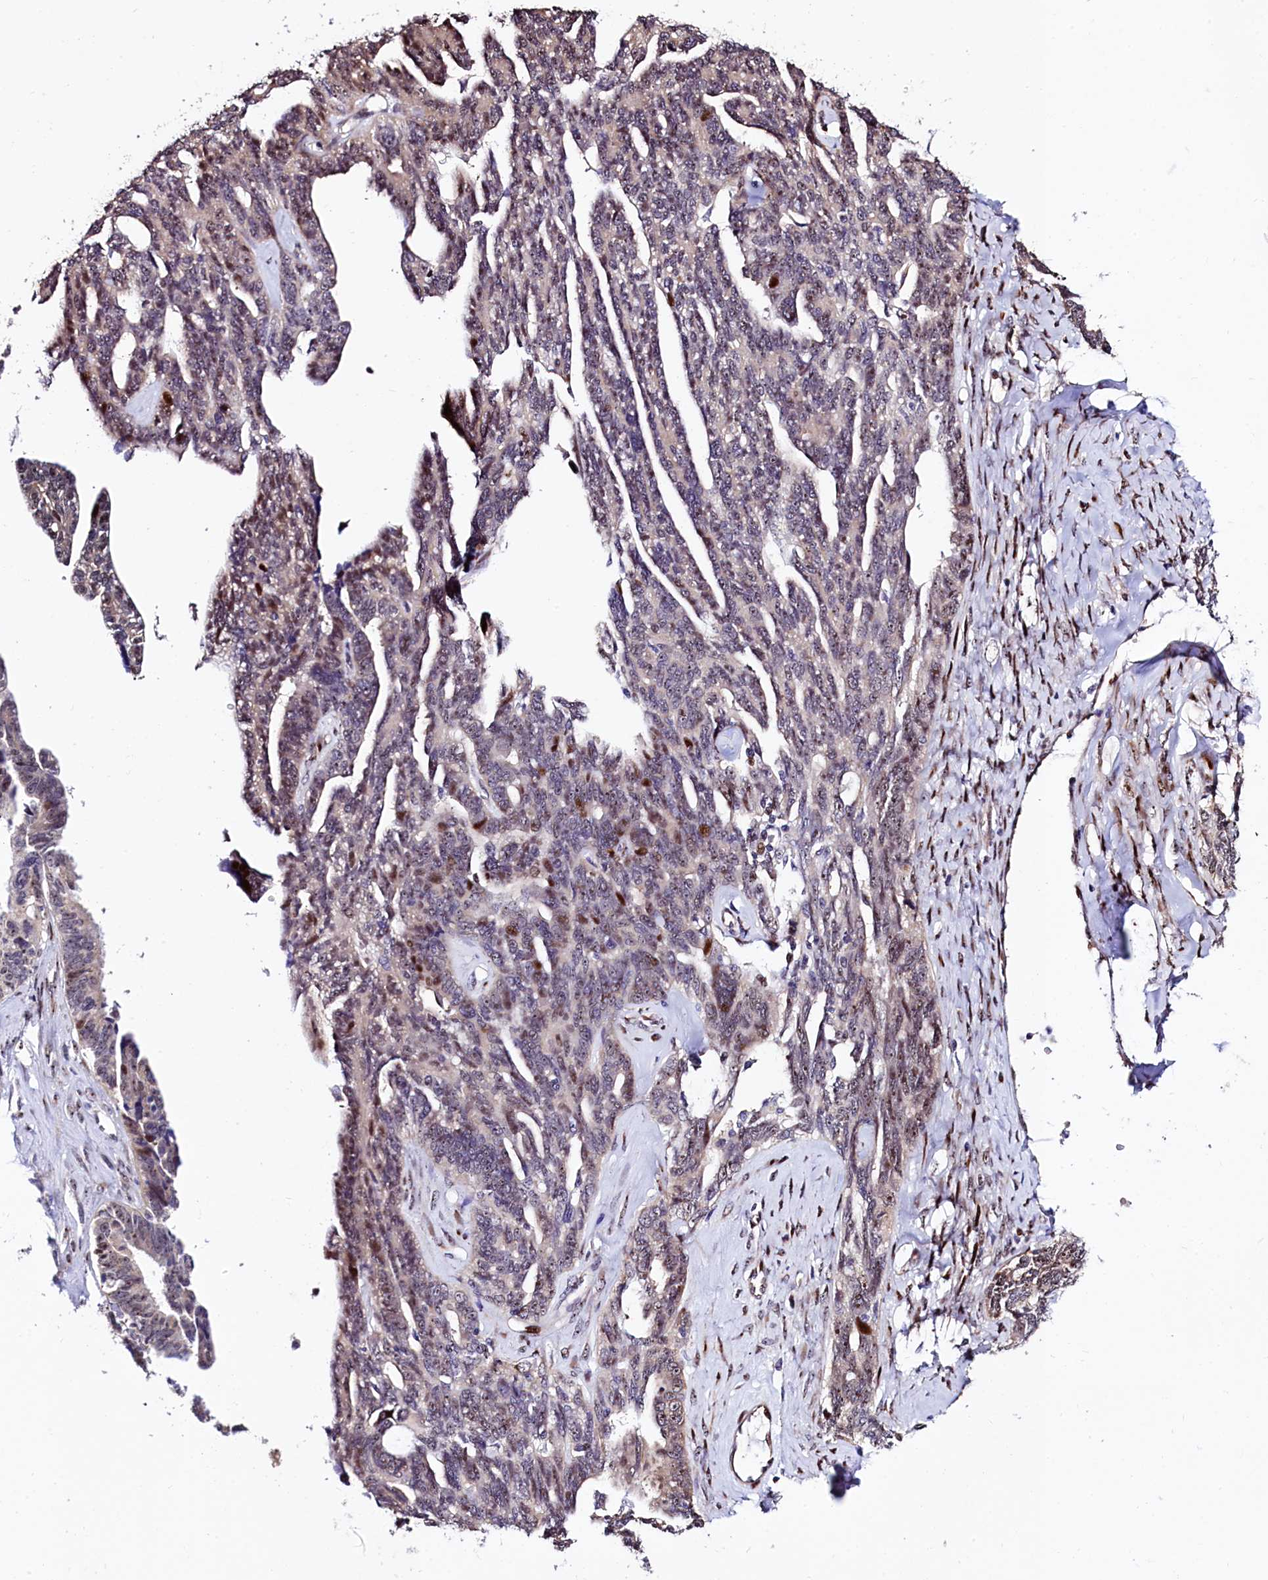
{"staining": {"intensity": "moderate", "quantity": "<25%", "location": "nuclear"}, "tissue": "ovarian cancer", "cell_type": "Tumor cells", "image_type": "cancer", "snomed": [{"axis": "morphology", "description": "Cystadenocarcinoma, serous, NOS"}, {"axis": "topography", "description": "Ovary"}], "caption": "A histopathology image of human ovarian cancer (serous cystadenocarcinoma) stained for a protein exhibits moderate nuclear brown staining in tumor cells.", "gene": "TRMT112", "patient": {"sex": "female", "age": 79}}